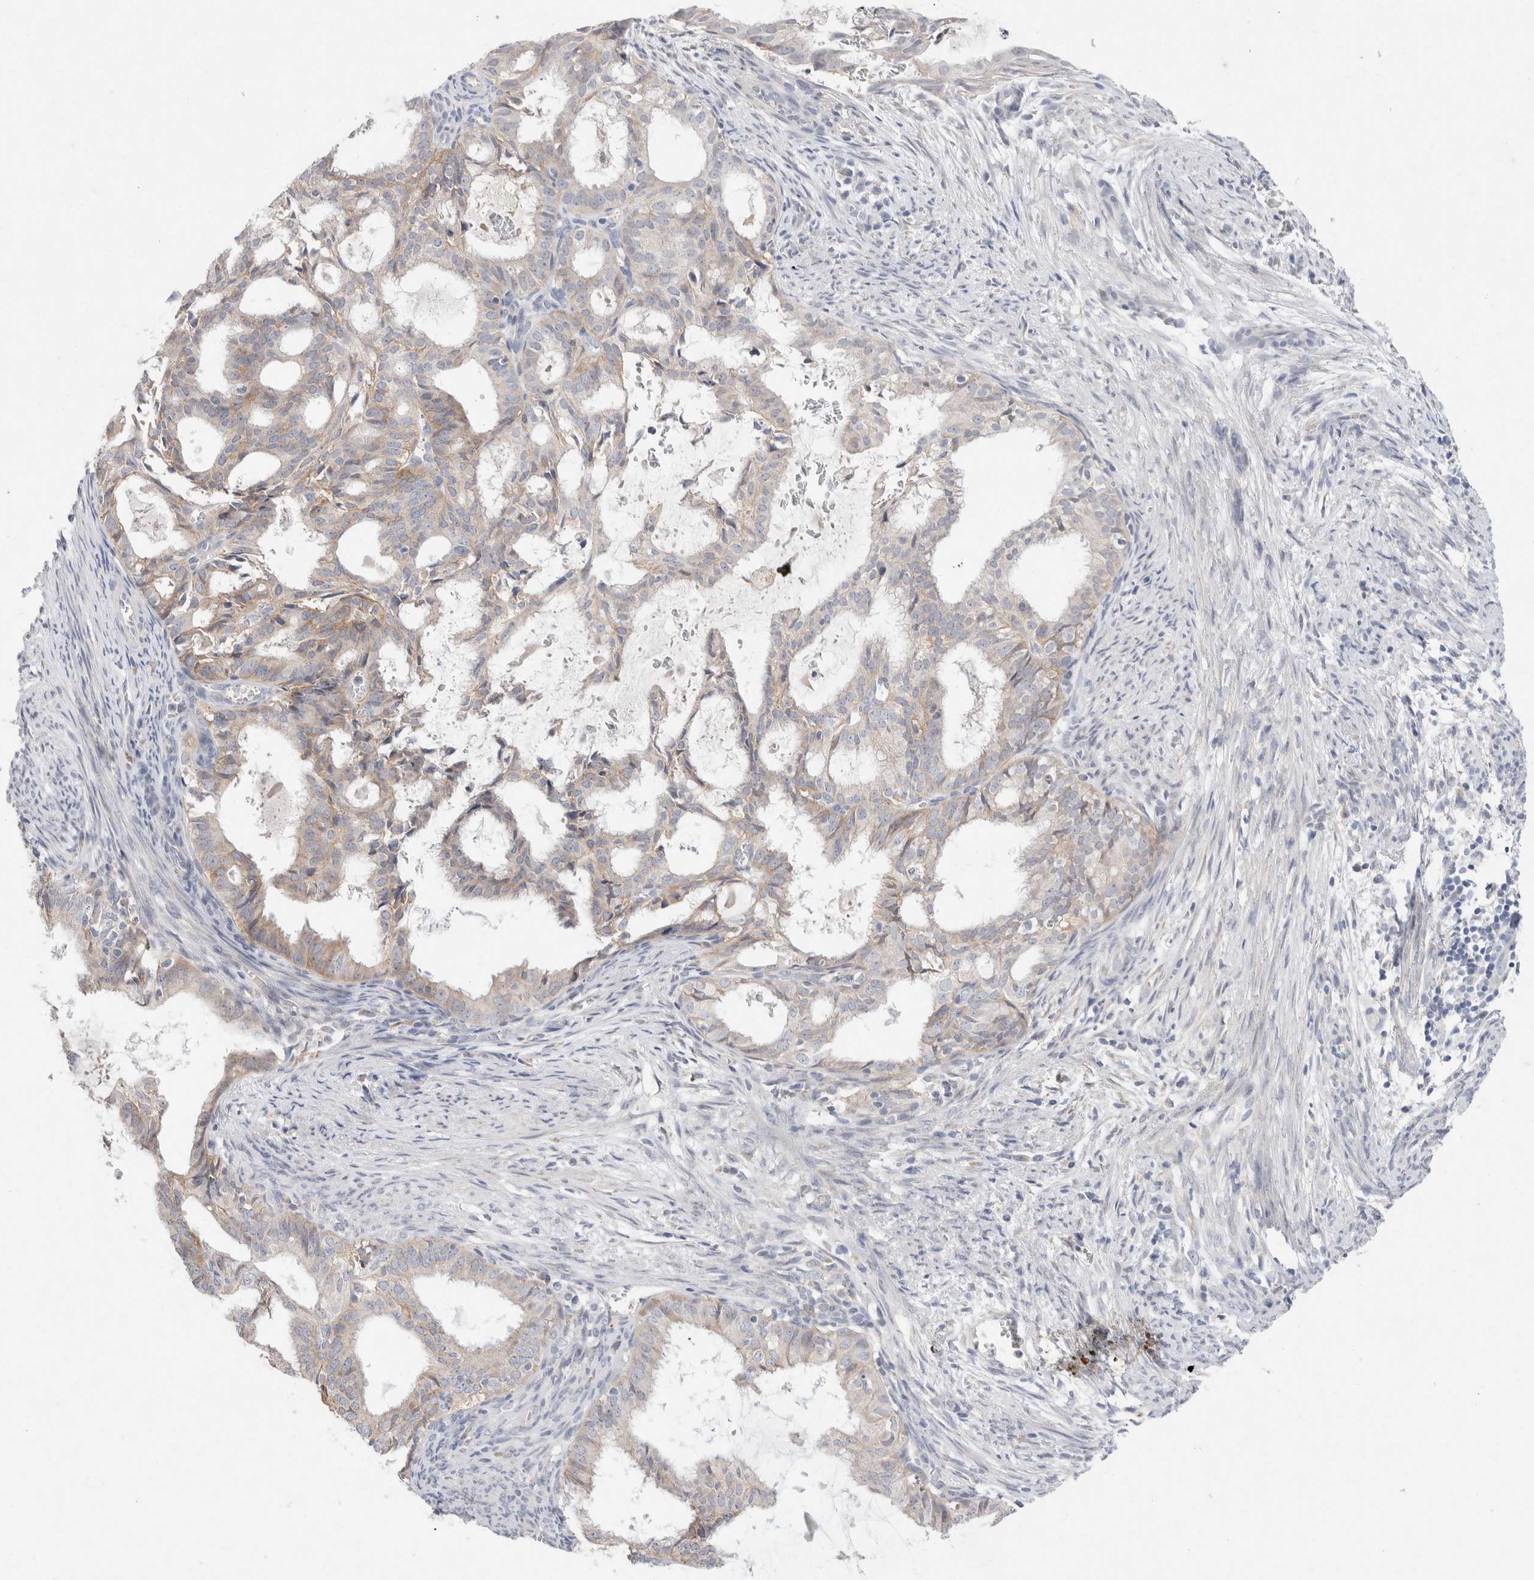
{"staining": {"intensity": "weak", "quantity": ">75%", "location": "cytoplasmic/membranous"}, "tissue": "endometrial cancer", "cell_type": "Tumor cells", "image_type": "cancer", "snomed": [{"axis": "morphology", "description": "Adenocarcinoma, NOS"}, {"axis": "topography", "description": "Endometrium"}], "caption": "The image displays staining of adenocarcinoma (endometrial), revealing weak cytoplasmic/membranous protein positivity (brown color) within tumor cells. (DAB IHC with brightfield microscopy, high magnification).", "gene": "CMTM4", "patient": {"sex": "female", "age": 58}}